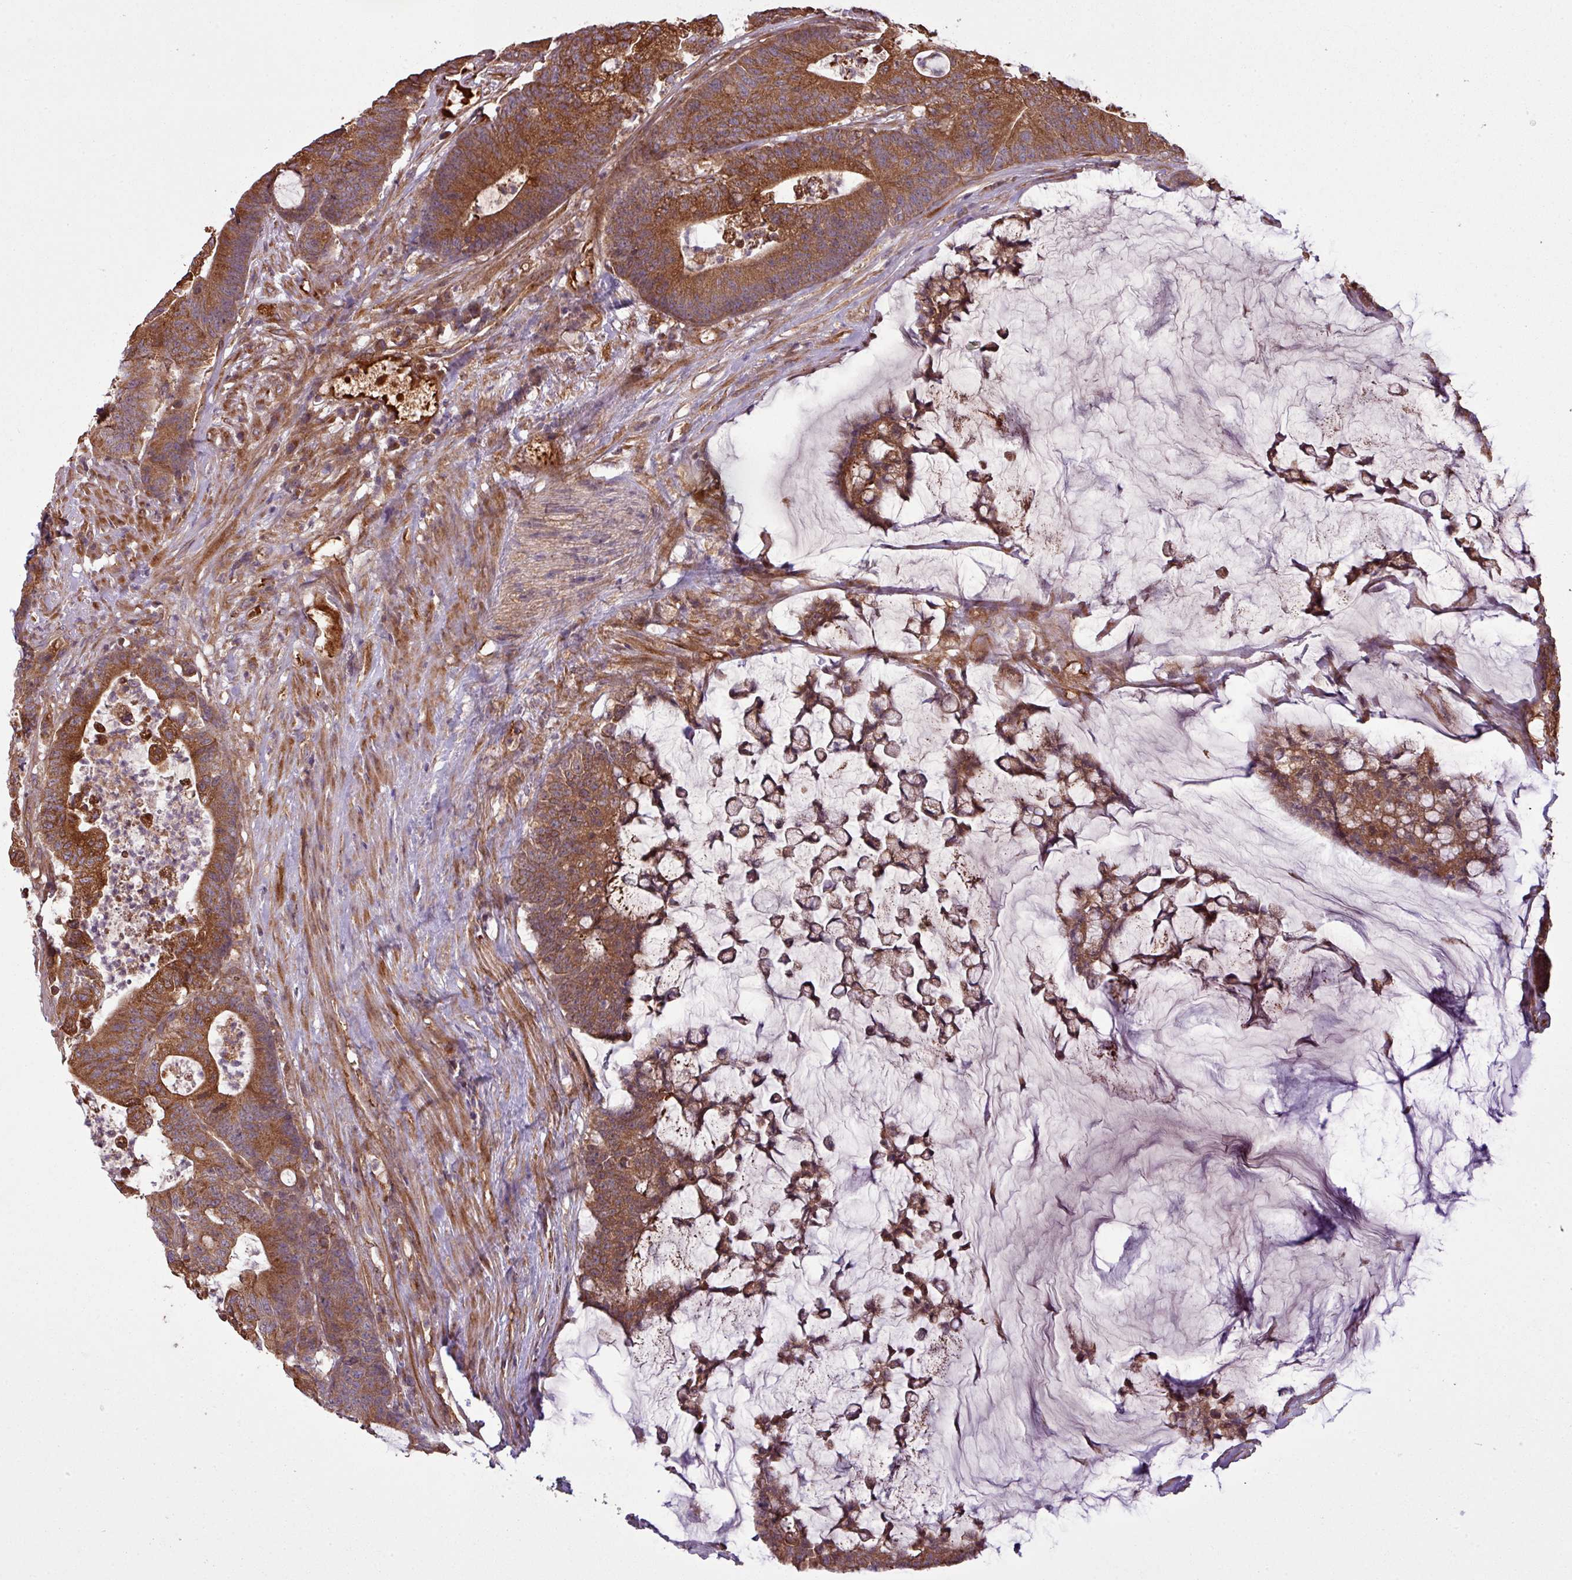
{"staining": {"intensity": "strong", "quantity": ">75%", "location": "cytoplasmic/membranous"}, "tissue": "colorectal cancer", "cell_type": "Tumor cells", "image_type": "cancer", "snomed": [{"axis": "morphology", "description": "Adenocarcinoma, NOS"}, {"axis": "topography", "description": "Colon"}], "caption": "Human adenocarcinoma (colorectal) stained with a protein marker reveals strong staining in tumor cells.", "gene": "SNRNP25", "patient": {"sex": "female", "age": 84}}